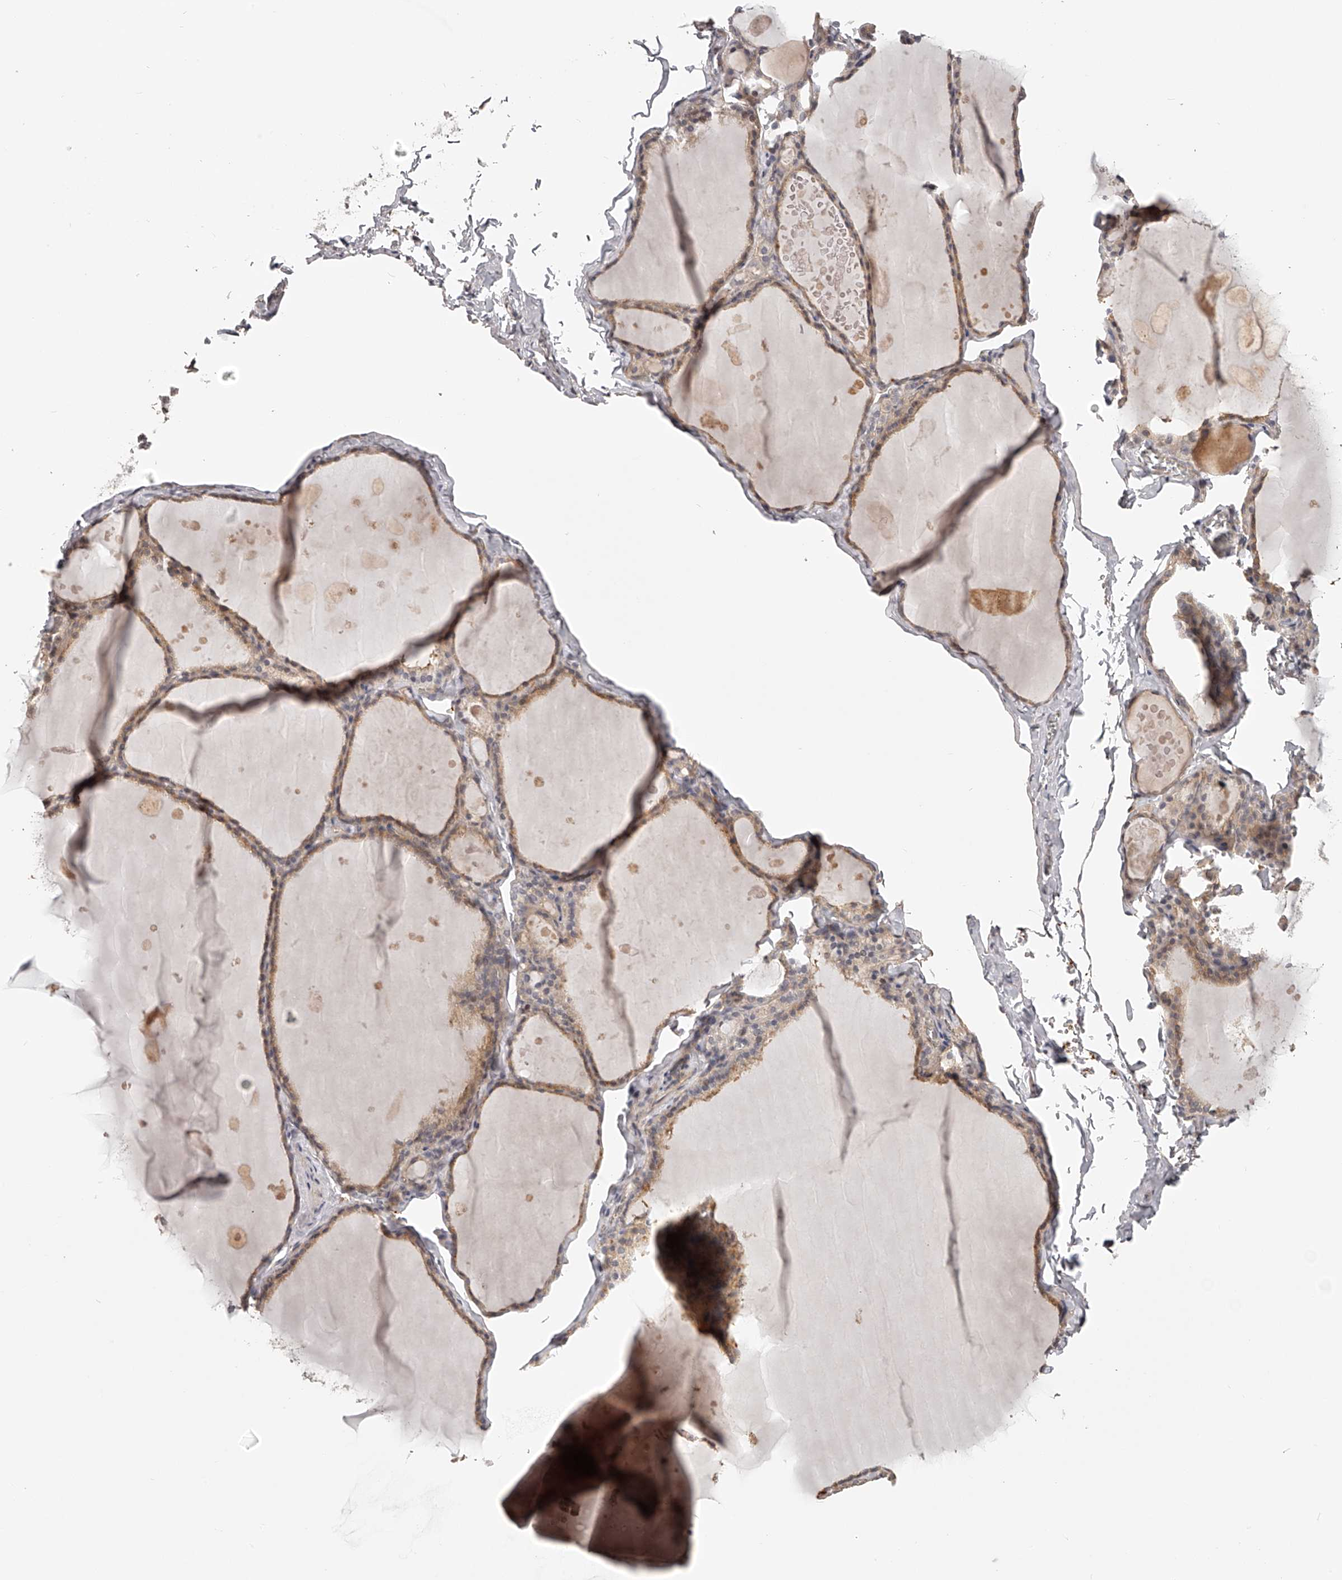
{"staining": {"intensity": "moderate", "quantity": ">75%", "location": "cytoplasmic/membranous"}, "tissue": "thyroid gland", "cell_type": "Glandular cells", "image_type": "normal", "snomed": [{"axis": "morphology", "description": "Normal tissue, NOS"}, {"axis": "topography", "description": "Thyroid gland"}], "caption": "Protein positivity by immunohistochemistry (IHC) reveals moderate cytoplasmic/membranous positivity in about >75% of glandular cells in normal thyroid gland. Using DAB (brown) and hematoxylin (blue) stains, captured at high magnification using brightfield microscopy.", "gene": "ZNF582", "patient": {"sex": "male", "age": 56}}